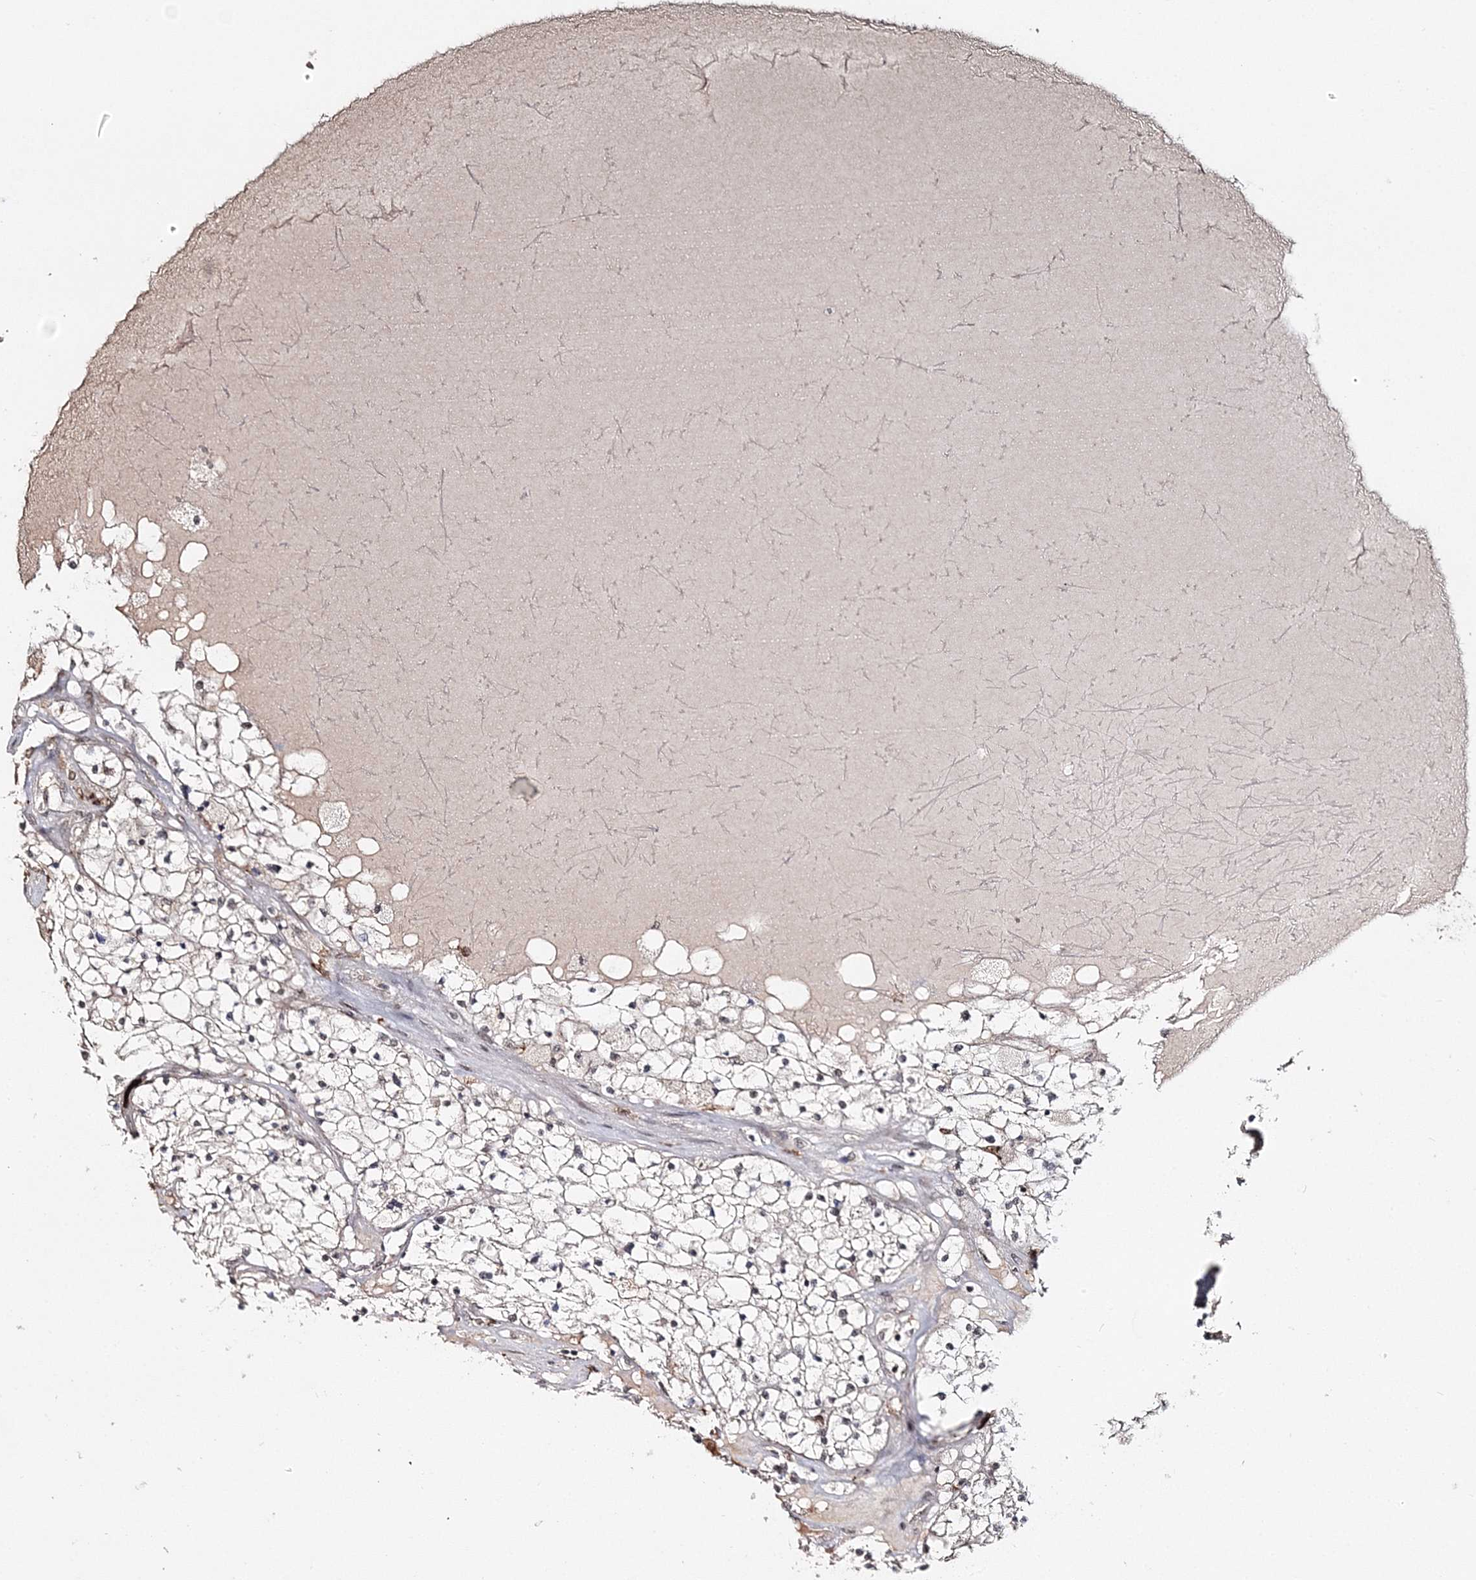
{"staining": {"intensity": "negative", "quantity": "none", "location": "none"}, "tissue": "renal cancer", "cell_type": "Tumor cells", "image_type": "cancer", "snomed": [{"axis": "morphology", "description": "Normal tissue, NOS"}, {"axis": "morphology", "description": "Adenocarcinoma, NOS"}, {"axis": "topography", "description": "Kidney"}], "caption": "Adenocarcinoma (renal) was stained to show a protein in brown. There is no significant expression in tumor cells.", "gene": "QRICH1", "patient": {"sex": "male", "age": 68}}